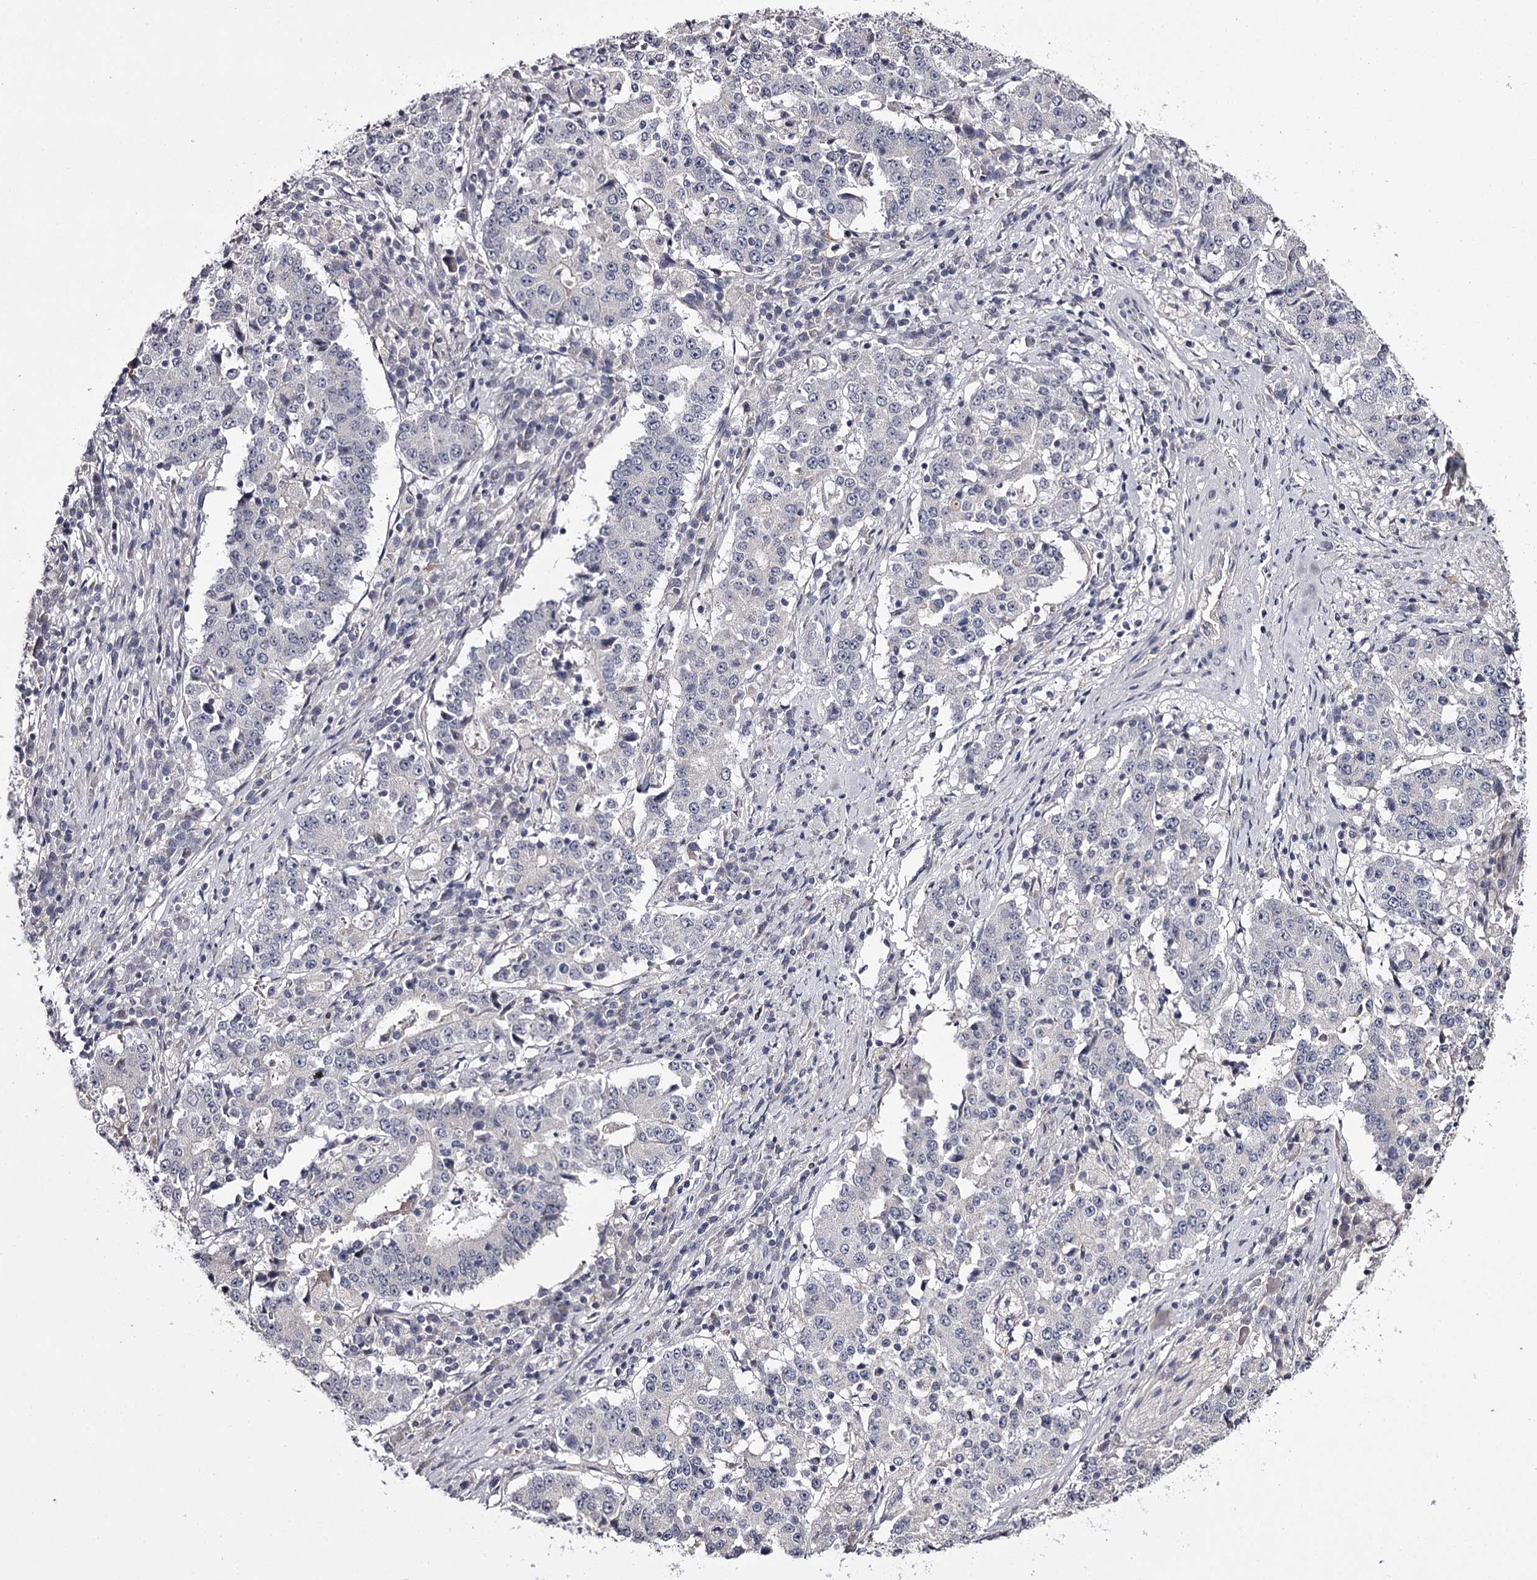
{"staining": {"intensity": "negative", "quantity": "none", "location": "none"}, "tissue": "stomach cancer", "cell_type": "Tumor cells", "image_type": "cancer", "snomed": [{"axis": "morphology", "description": "Adenocarcinoma, NOS"}, {"axis": "topography", "description": "Stomach"}], "caption": "Tumor cells show no significant expression in adenocarcinoma (stomach).", "gene": "PRM2", "patient": {"sex": "male", "age": 59}}